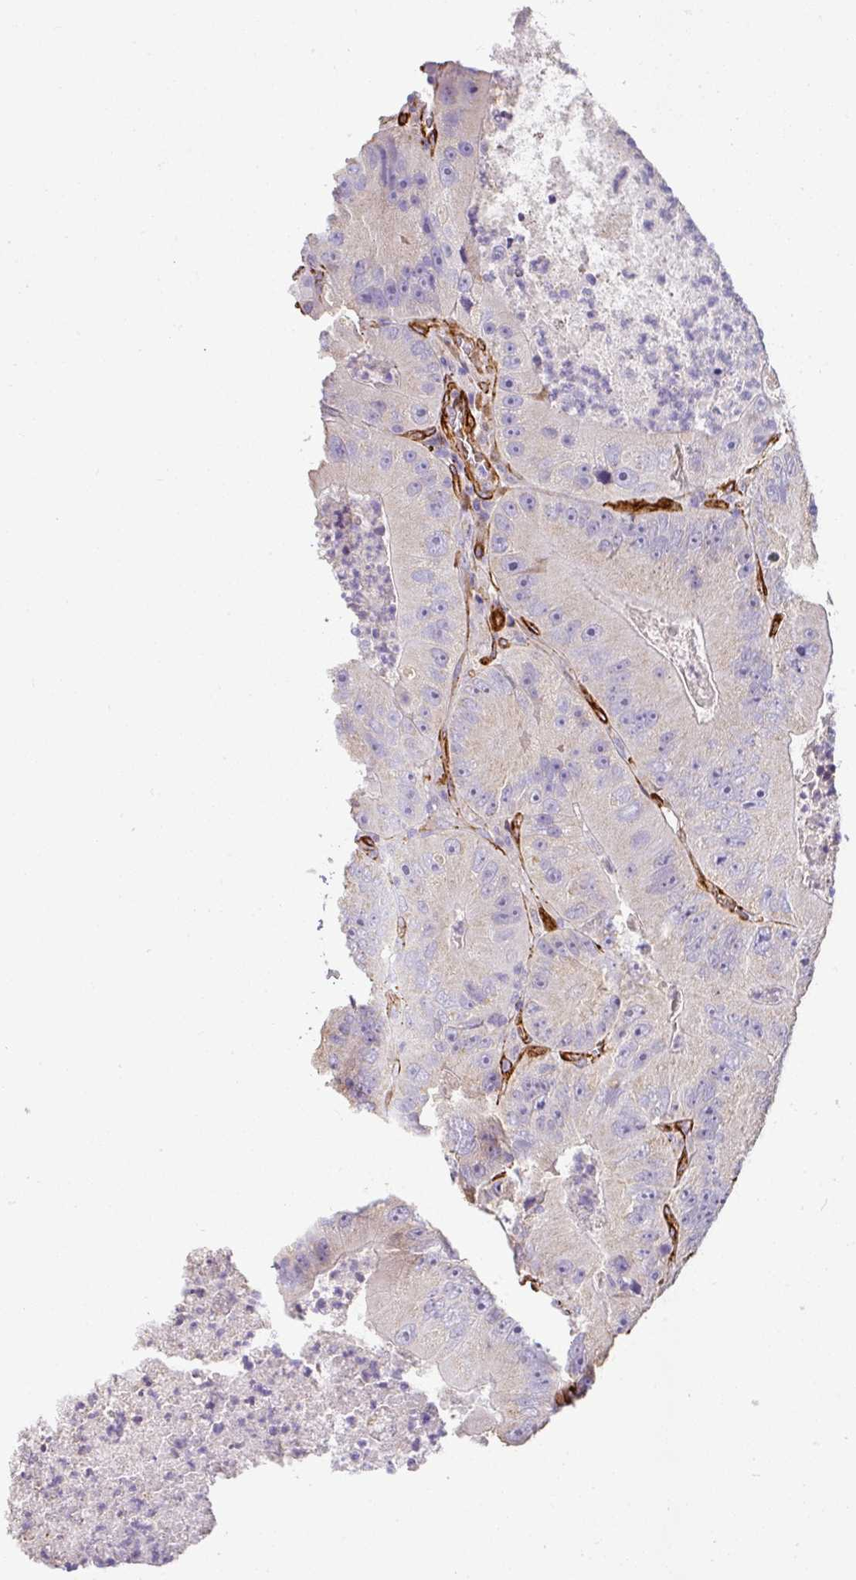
{"staining": {"intensity": "negative", "quantity": "none", "location": "none"}, "tissue": "colorectal cancer", "cell_type": "Tumor cells", "image_type": "cancer", "snomed": [{"axis": "morphology", "description": "Adenocarcinoma, NOS"}, {"axis": "topography", "description": "Colon"}], "caption": "The histopathology image displays no significant positivity in tumor cells of adenocarcinoma (colorectal).", "gene": "SLC25A17", "patient": {"sex": "female", "age": 86}}